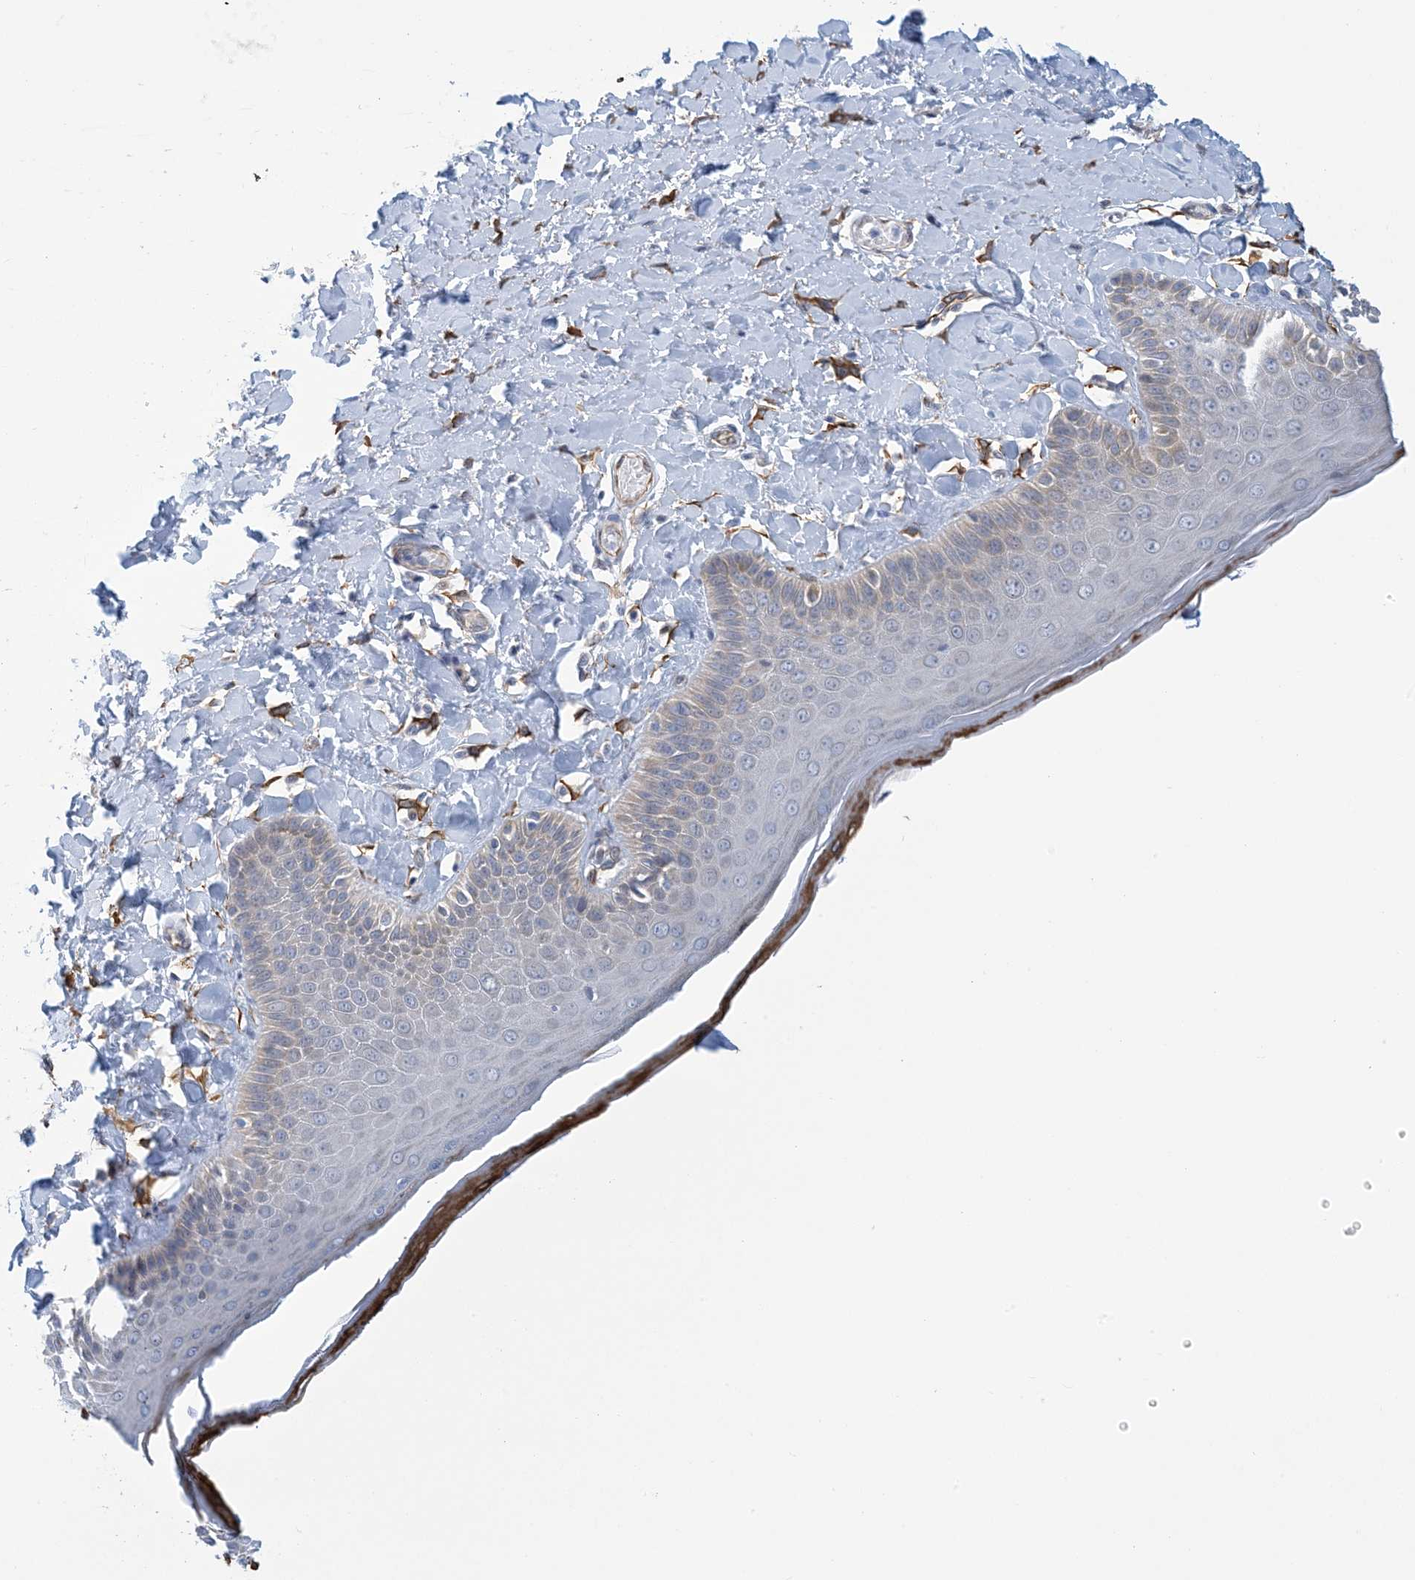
{"staining": {"intensity": "weak", "quantity": "<25%", "location": "cytoplasmic/membranous"}, "tissue": "skin", "cell_type": "Epidermal cells", "image_type": "normal", "snomed": [{"axis": "morphology", "description": "Normal tissue, NOS"}, {"axis": "topography", "description": "Anal"}], "caption": "This is an immunohistochemistry image of normal human skin. There is no positivity in epidermal cells.", "gene": "CCDC14", "patient": {"sex": "male", "age": 69}}